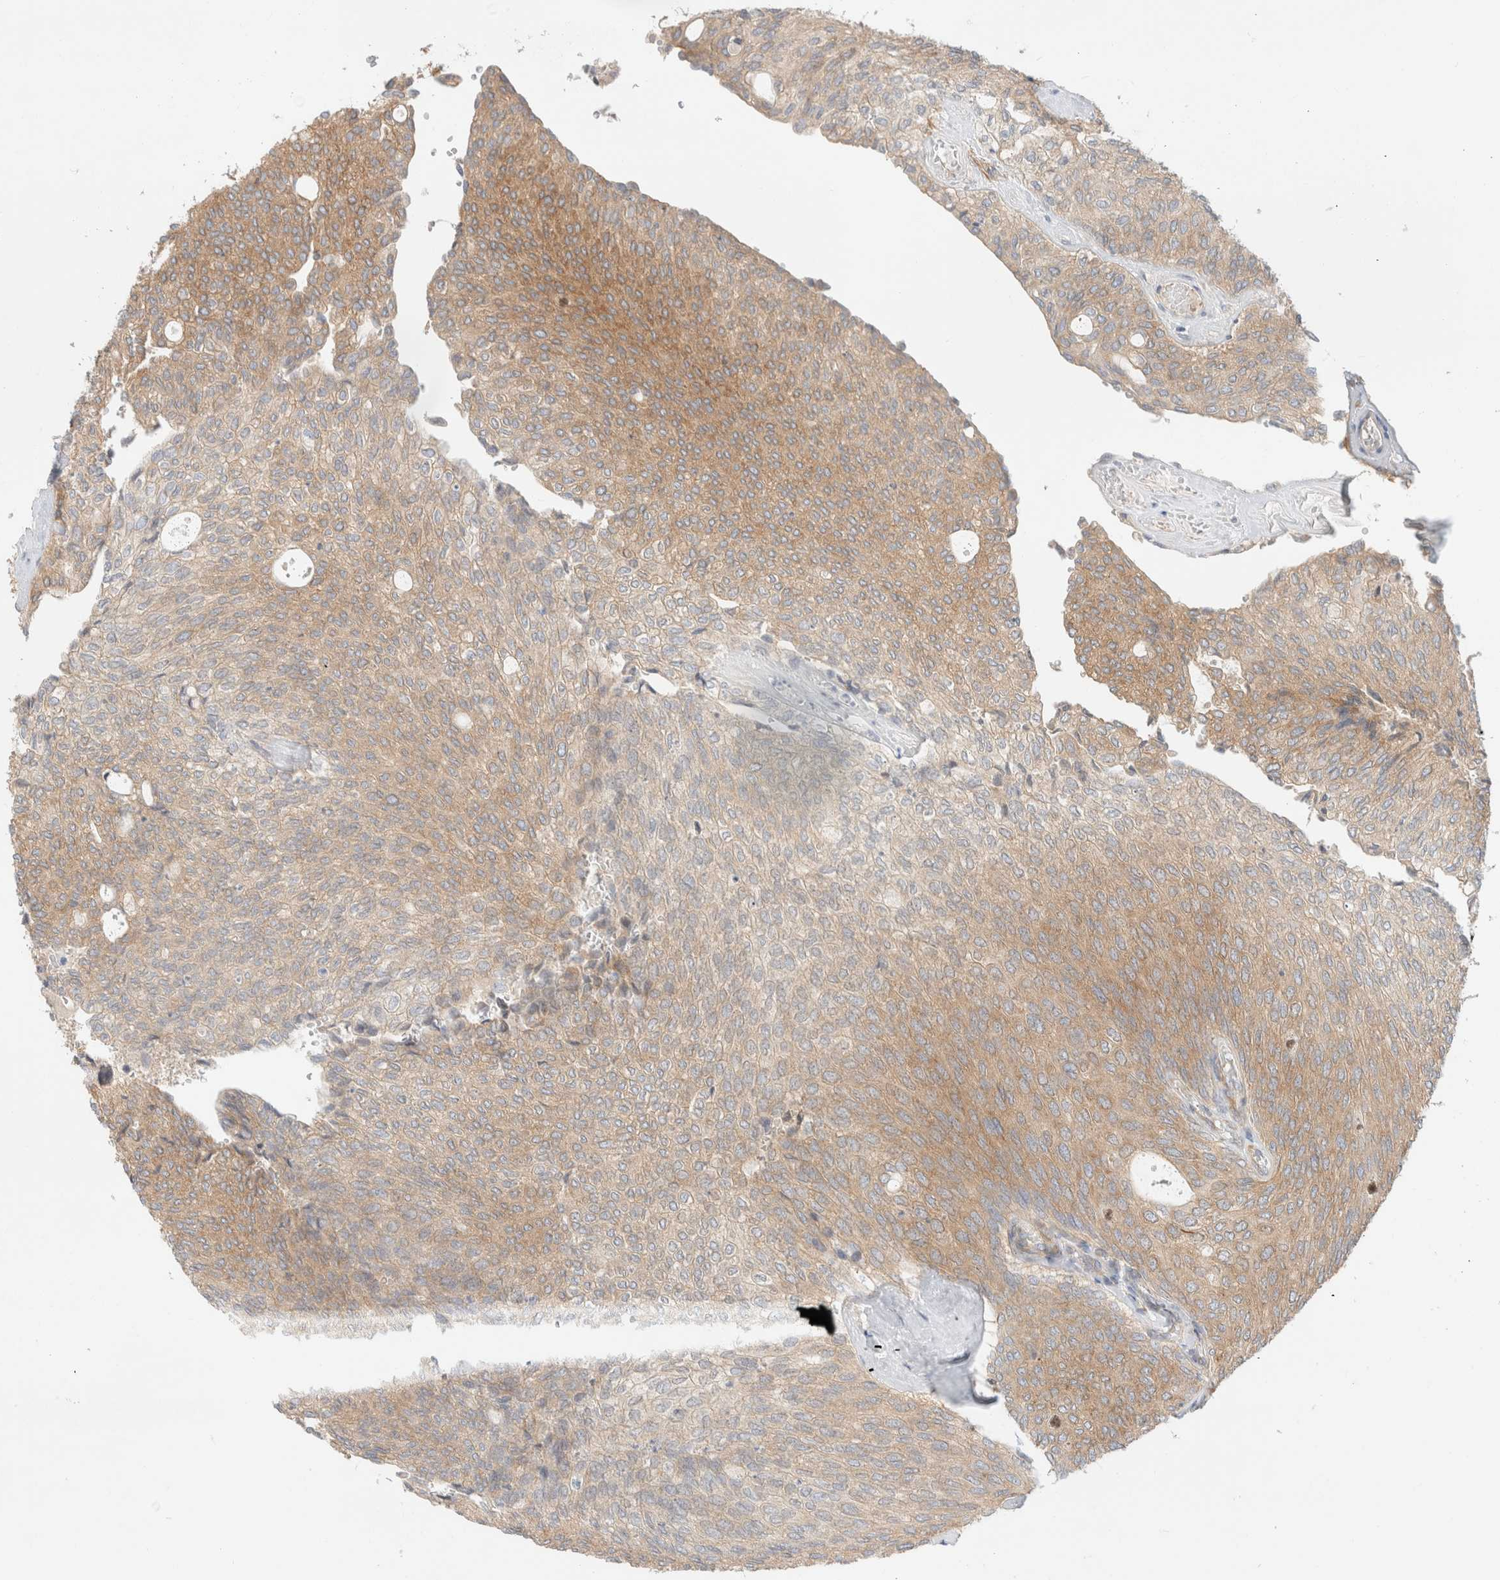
{"staining": {"intensity": "moderate", "quantity": ">75%", "location": "cytoplasmic/membranous"}, "tissue": "urothelial cancer", "cell_type": "Tumor cells", "image_type": "cancer", "snomed": [{"axis": "morphology", "description": "Urothelial carcinoma, Low grade"}, {"axis": "topography", "description": "Urinary bladder"}], "caption": "Immunohistochemistry histopathology image of human urothelial cancer stained for a protein (brown), which shows medium levels of moderate cytoplasmic/membranous positivity in about >75% of tumor cells.", "gene": "MARK3", "patient": {"sex": "female", "age": 79}}